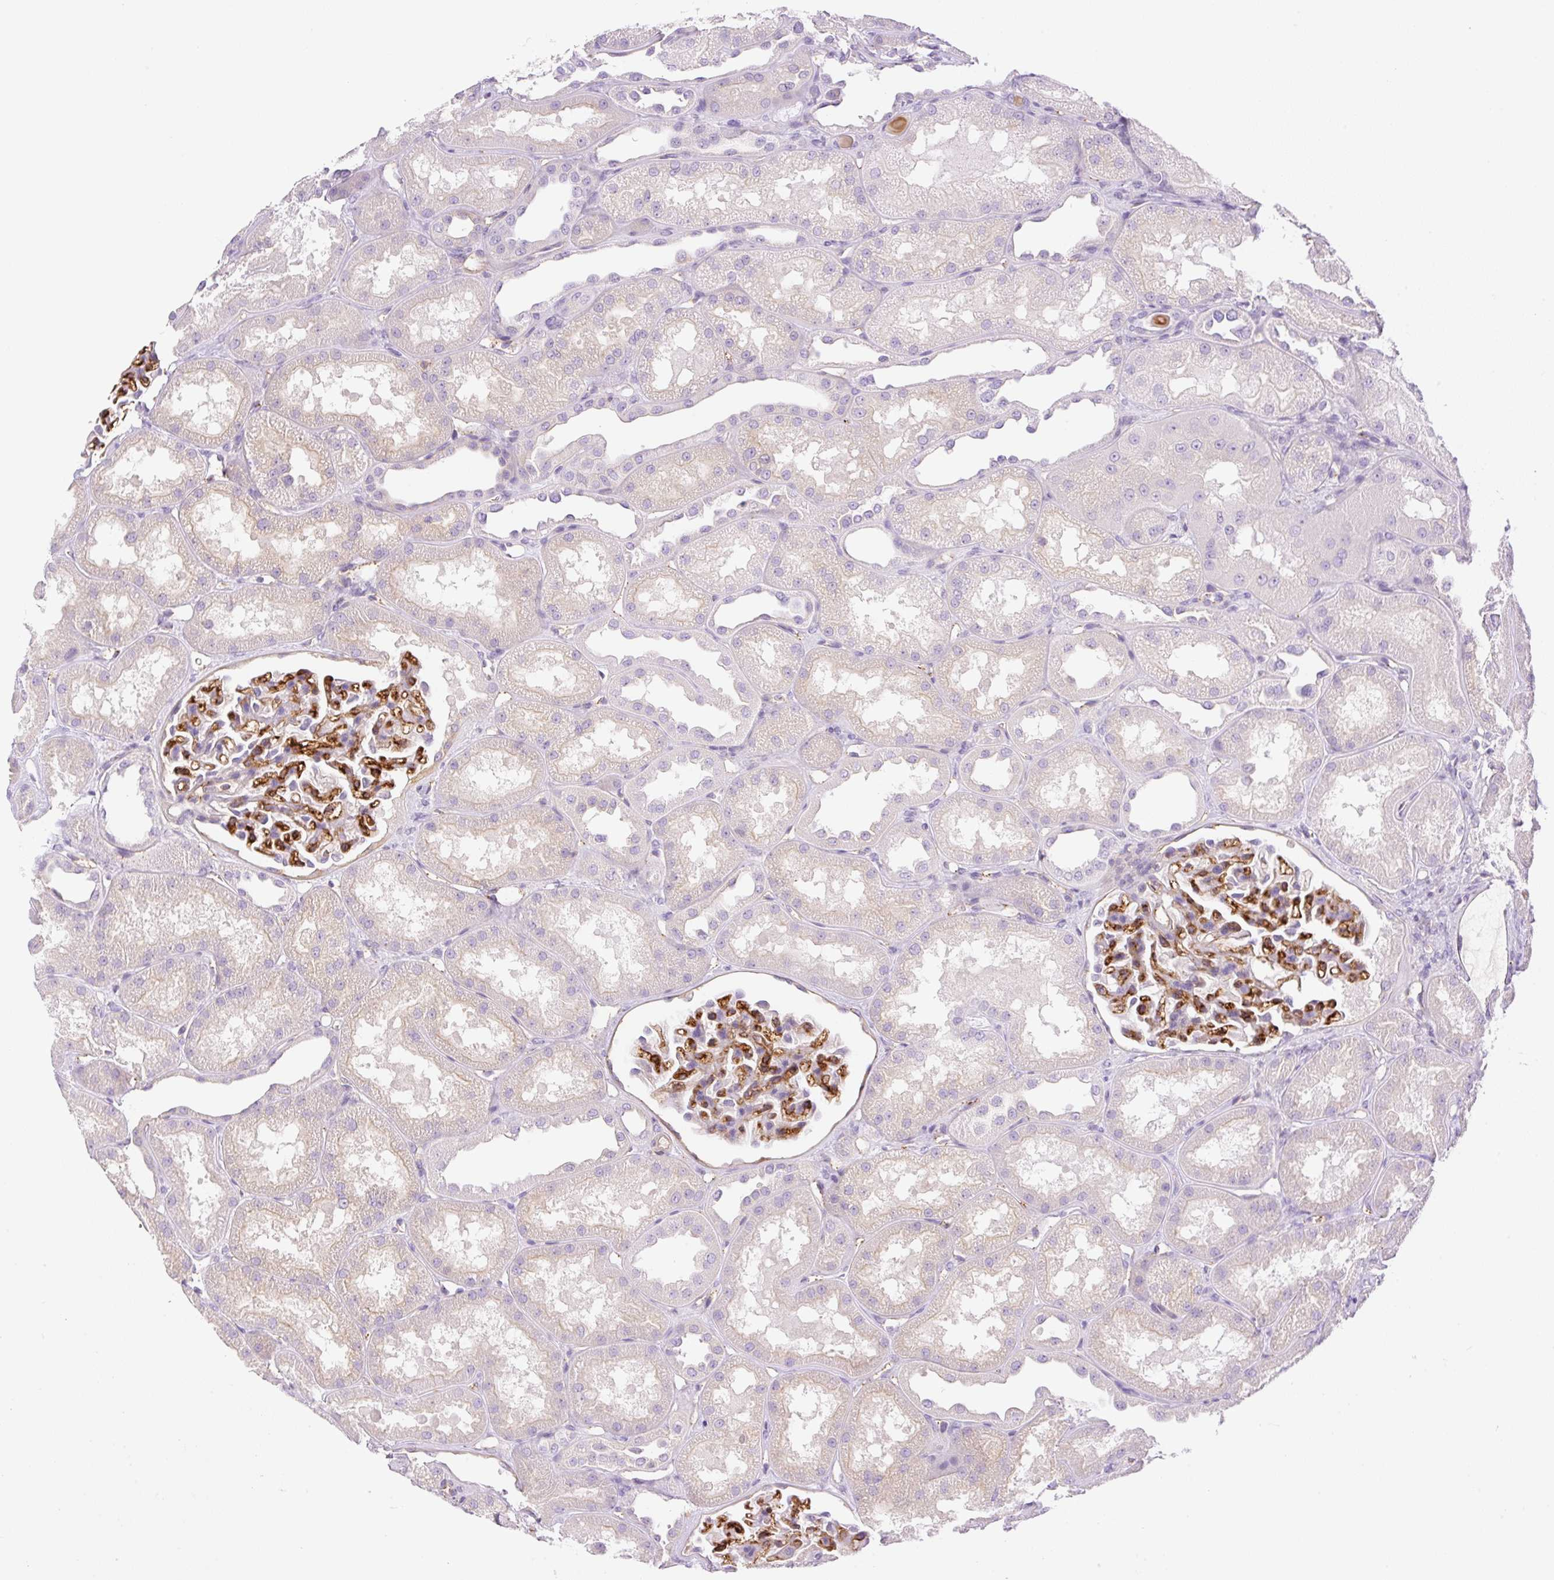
{"staining": {"intensity": "strong", "quantity": "25%-75%", "location": "cytoplasmic/membranous"}, "tissue": "kidney", "cell_type": "Cells in glomeruli", "image_type": "normal", "snomed": [{"axis": "morphology", "description": "Normal tissue, NOS"}, {"axis": "topography", "description": "Kidney"}], "caption": "Immunohistochemistry (IHC) of normal human kidney shows high levels of strong cytoplasmic/membranous staining in about 25%-75% of cells in glomeruli. Immunohistochemistry stains the protein of interest in brown and the nuclei are stained blue.", "gene": "EHD1", "patient": {"sex": "male", "age": 61}}